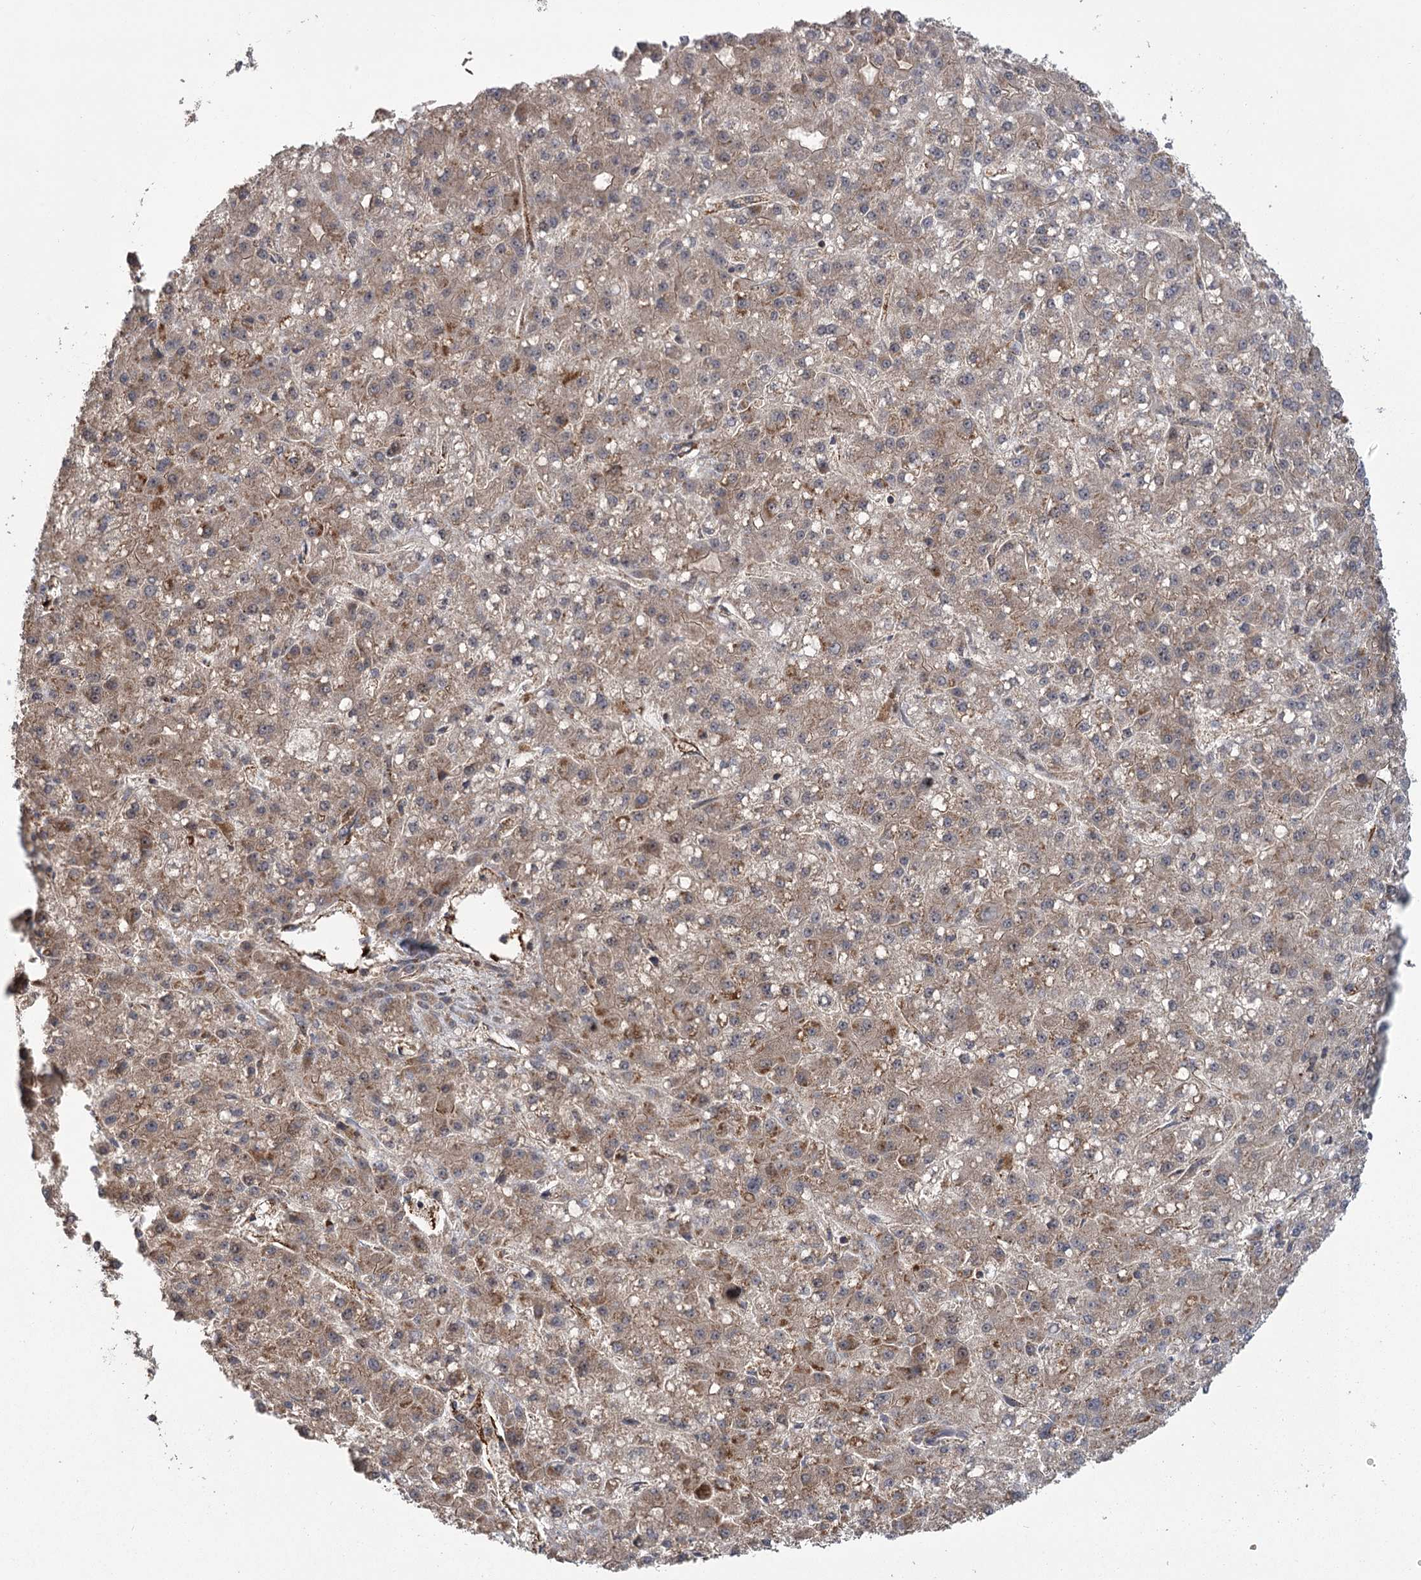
{"staining": {"intensity": "weak", "quantity": "25%-75%", "location": "cytoplasmic/membranous"}, "tissue": "liver cancer", "cell_type": "Tumor cells", "image_type": "cancer", "snomed": [{"axis": "morphology", "description": "Carcinoma, Hepatocellular, NOS"}, {"axis": "topography", "description": "Liver"}], "caption": "IHC of hepatocellular carcinoma (liver) shows low levels of weak cytoplasmic/membranous staining in approximately 25%-75% of tumor cells. Nuclei are stained in blue.", "gene": "CARD19", "patient": {"sex": "male", "age": 67}}